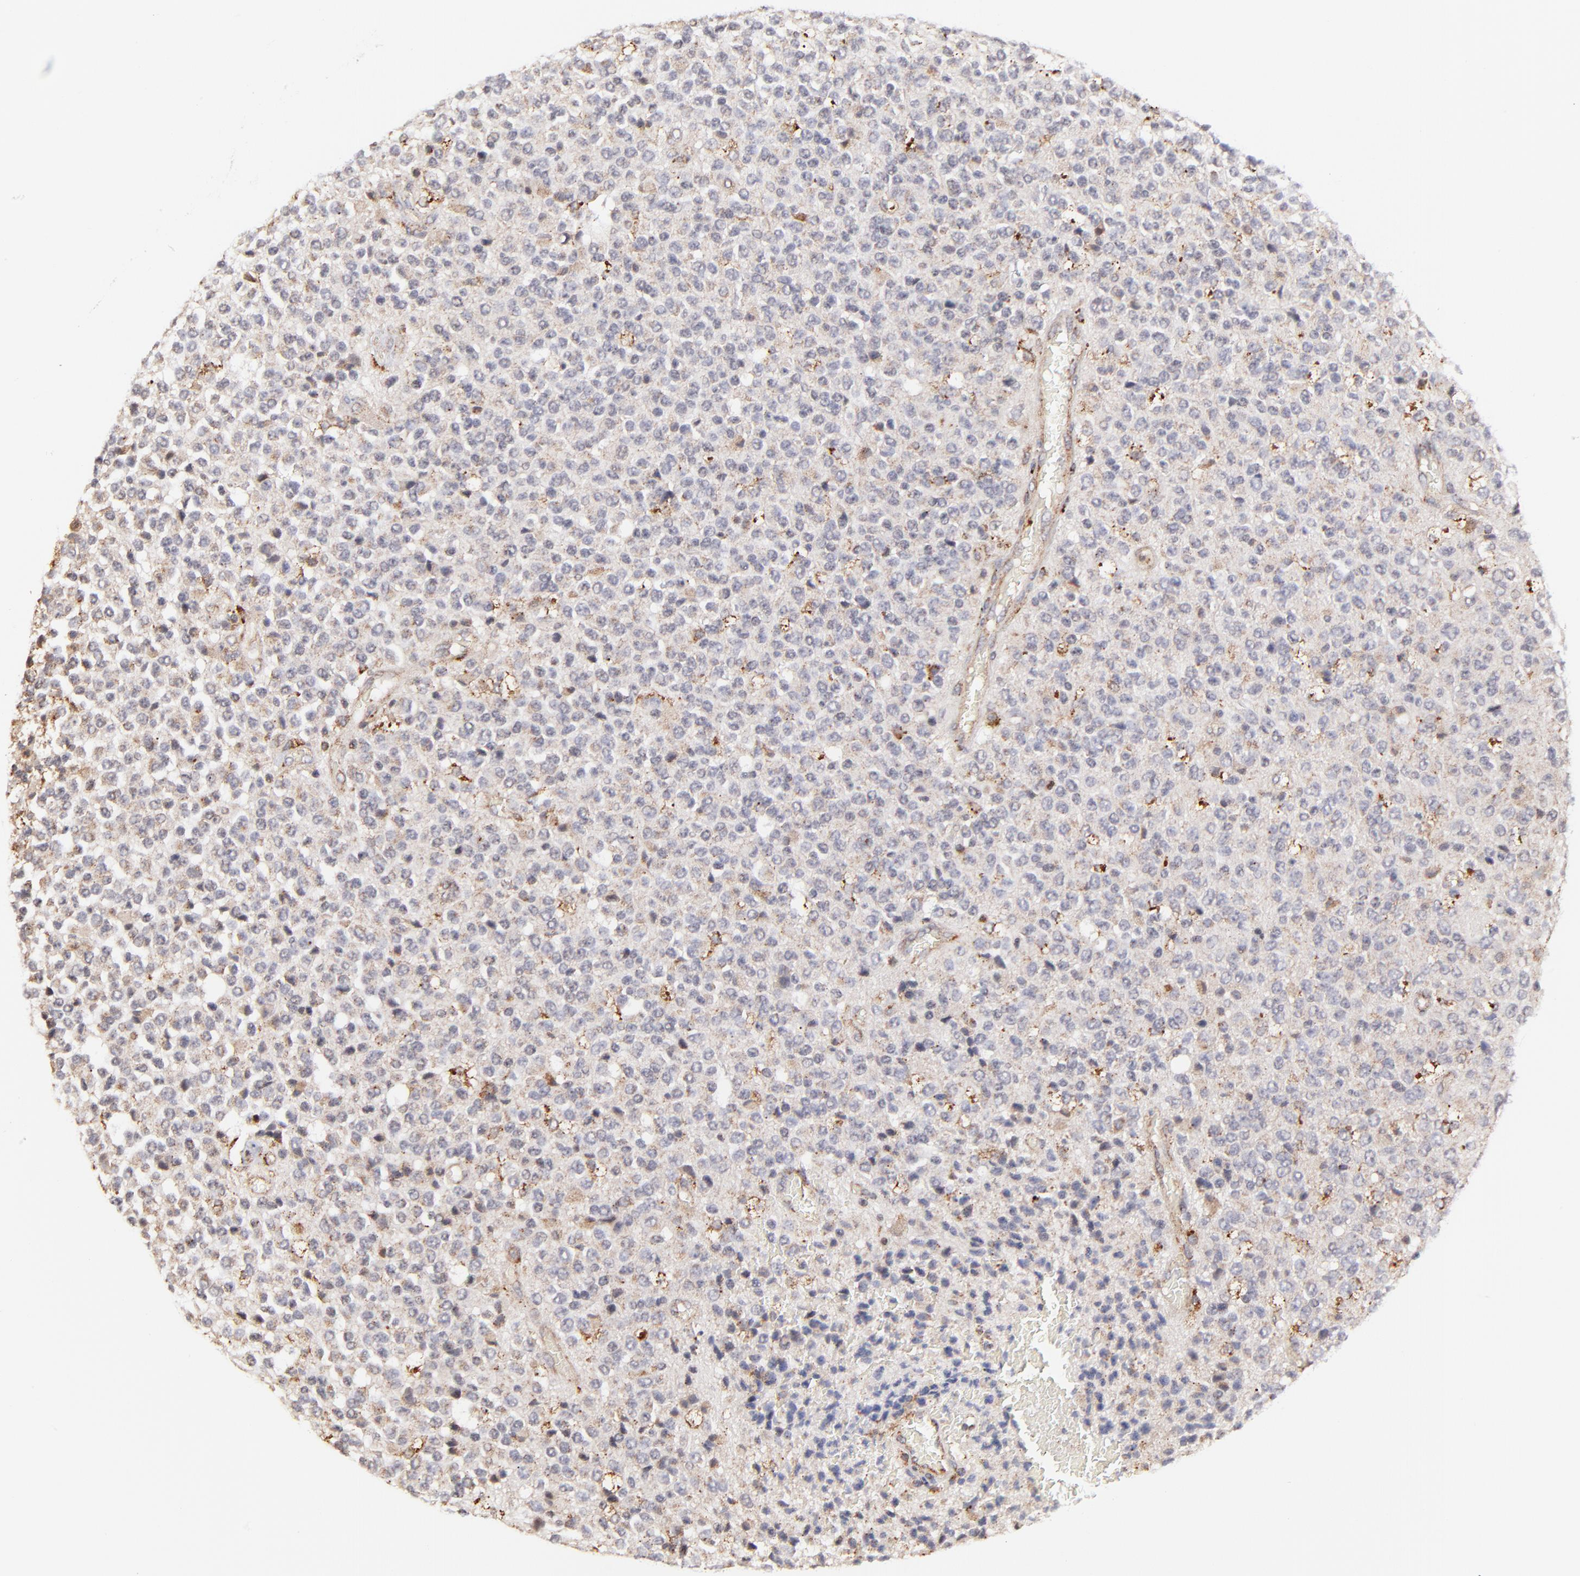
{"staining": {"intensity": "negative", "quantity": "none", "location": "none"}, "tissue": "glioma", "cell_type": "Tumor cells", "image_type": "cancer", "snomed": [{"axis": "morphology", "description": "Glioma, malignant, High grade"}, {"axis": "topography", "description": "pancreas cauda"}], "caption": "This is an IHC image of human glioma. There is no positivity in tumor cells.", "gene": "MAP2K7", "patient": {"sex": "male", "age": 60}}